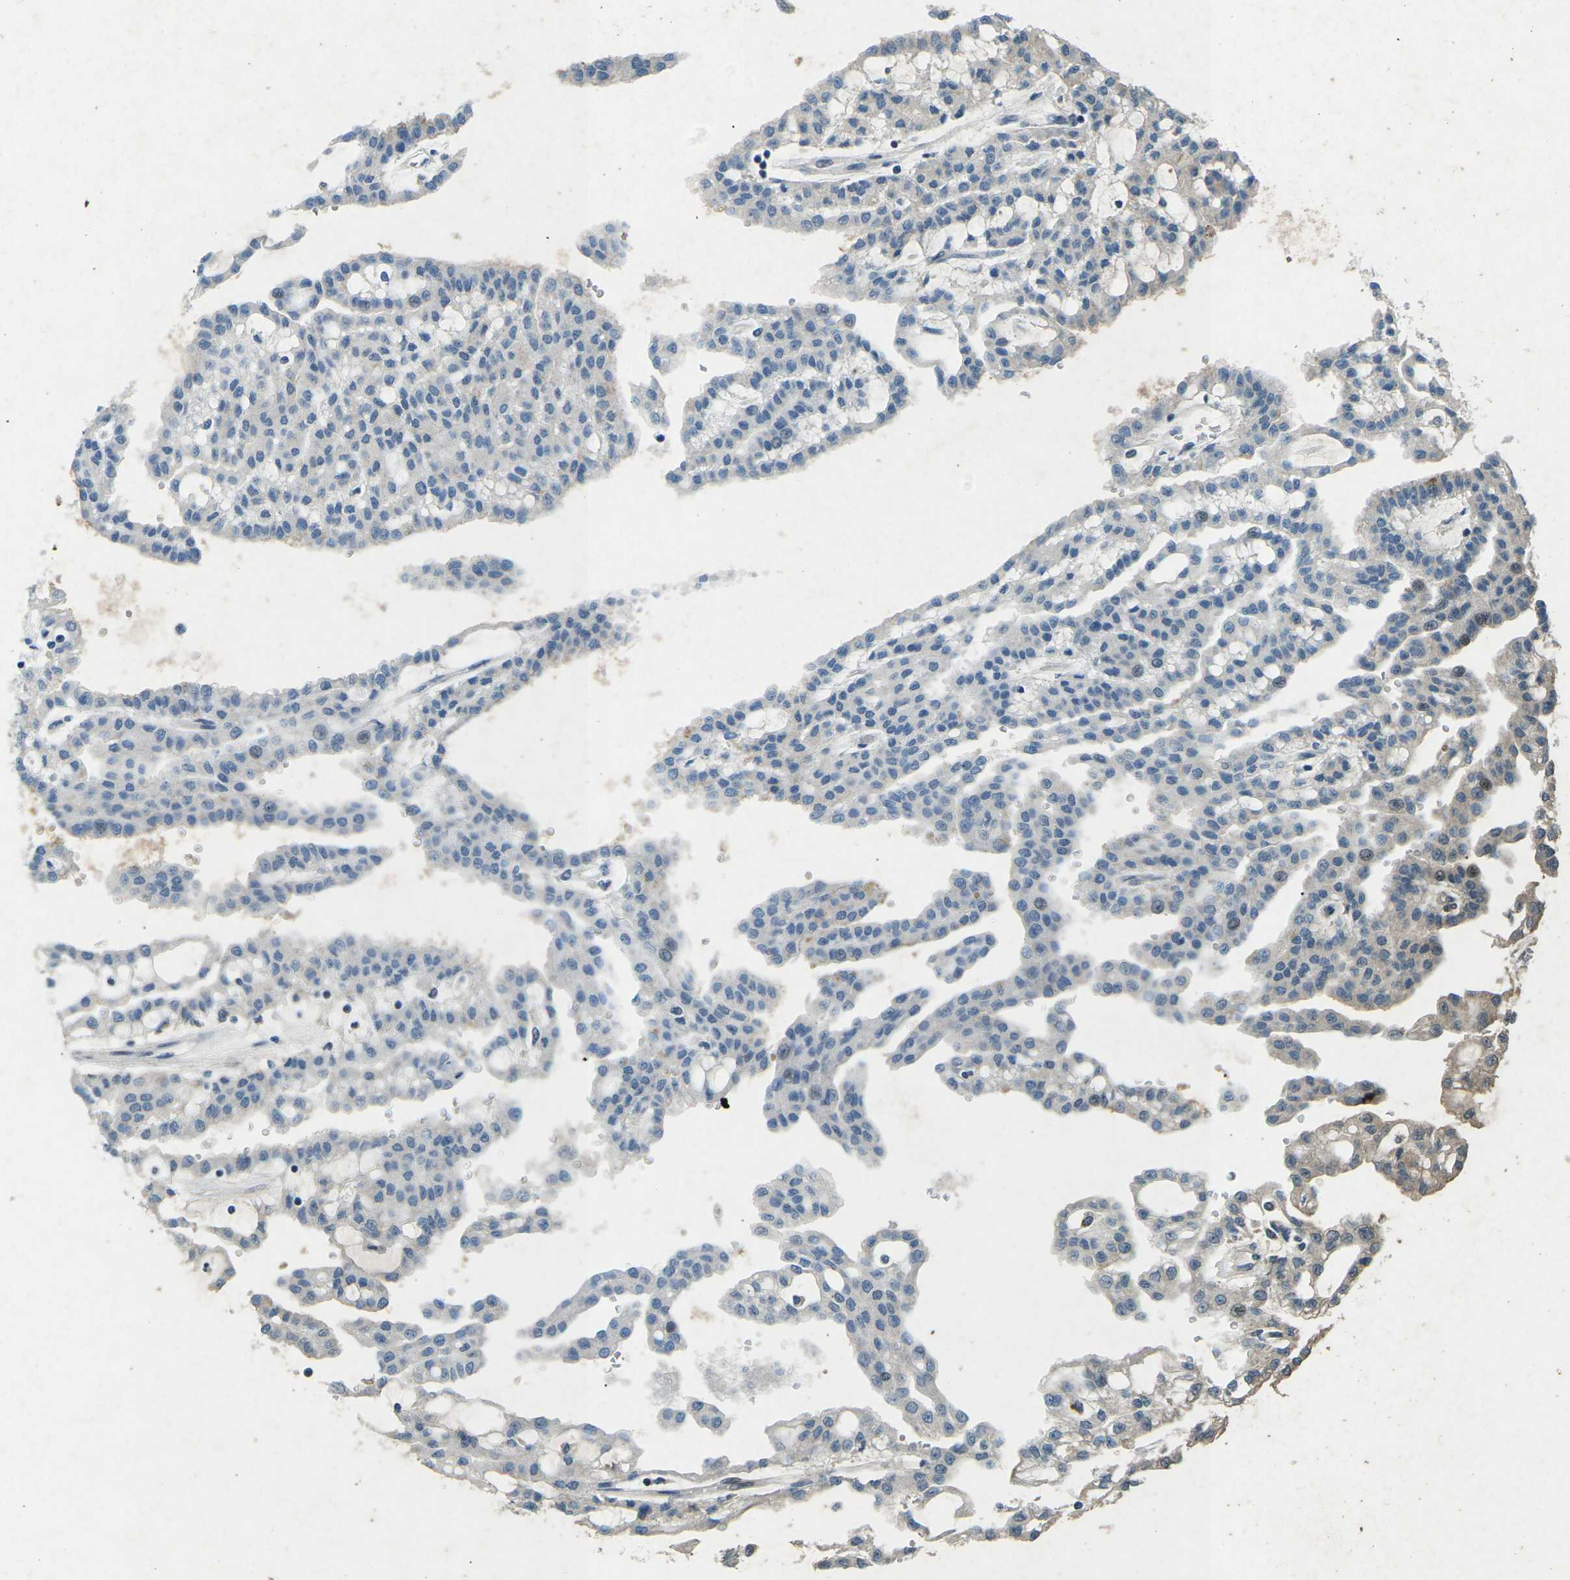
{"staining": {"intensity": "negative", "quantity": "none", "location": "none"}, "tissue": "renal cancer", "cell_type": "Tumor cells", "image_type": "cancer", "snomed": [{"axis": "morphology", "description": "Adenocarcinoma, NOS"}, {"axis": "topography", "description": "Kidney"}], "caption": "An image of human renal cancer (adenocarcinoma) is negative for staining in tumor cells.", "gene": "A1BG", "patient": {"sex": "male", "age": 63}}